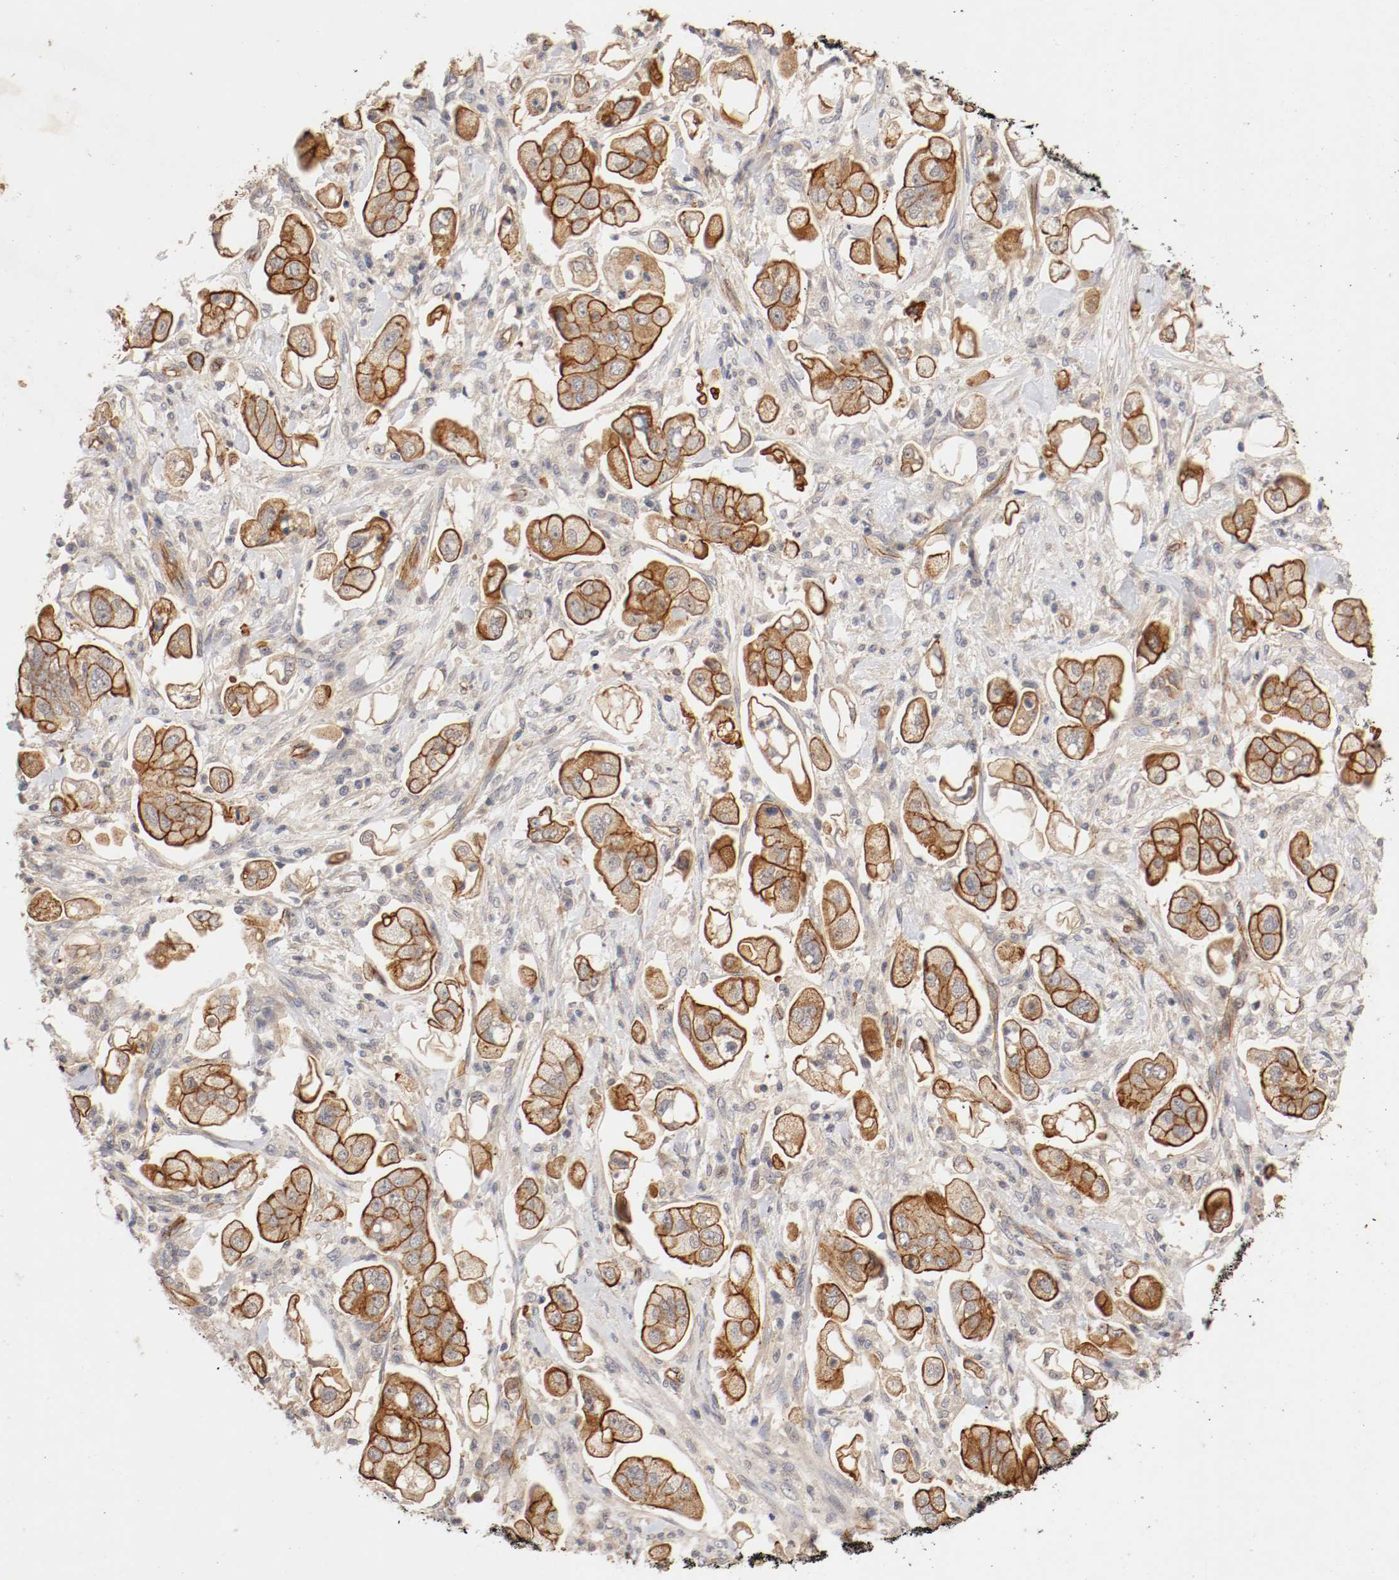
{"staining": {"intensity": "strong", "quantity": ">75%", "location": "cytoplasmic/membranous"}, "tissue": "stomach cancer", "cell_type": "Tumor cells", "image_type": "cancer", "snomed": [{"axis": "morphology", "description": "Adenocarcinoma, NOS"}, {"axis": "topography", "description": "Stomach"}], "caption": "A high-resolution image shows immunohistochemistry (IHC) staining of stomach cancer (adenocarcinoma), which displays strong cytoplasmic/membranous staining in approximately >75% of tumor cells.", "gene": "TYK2", "patient": {"sex": "male", "age": 62}}